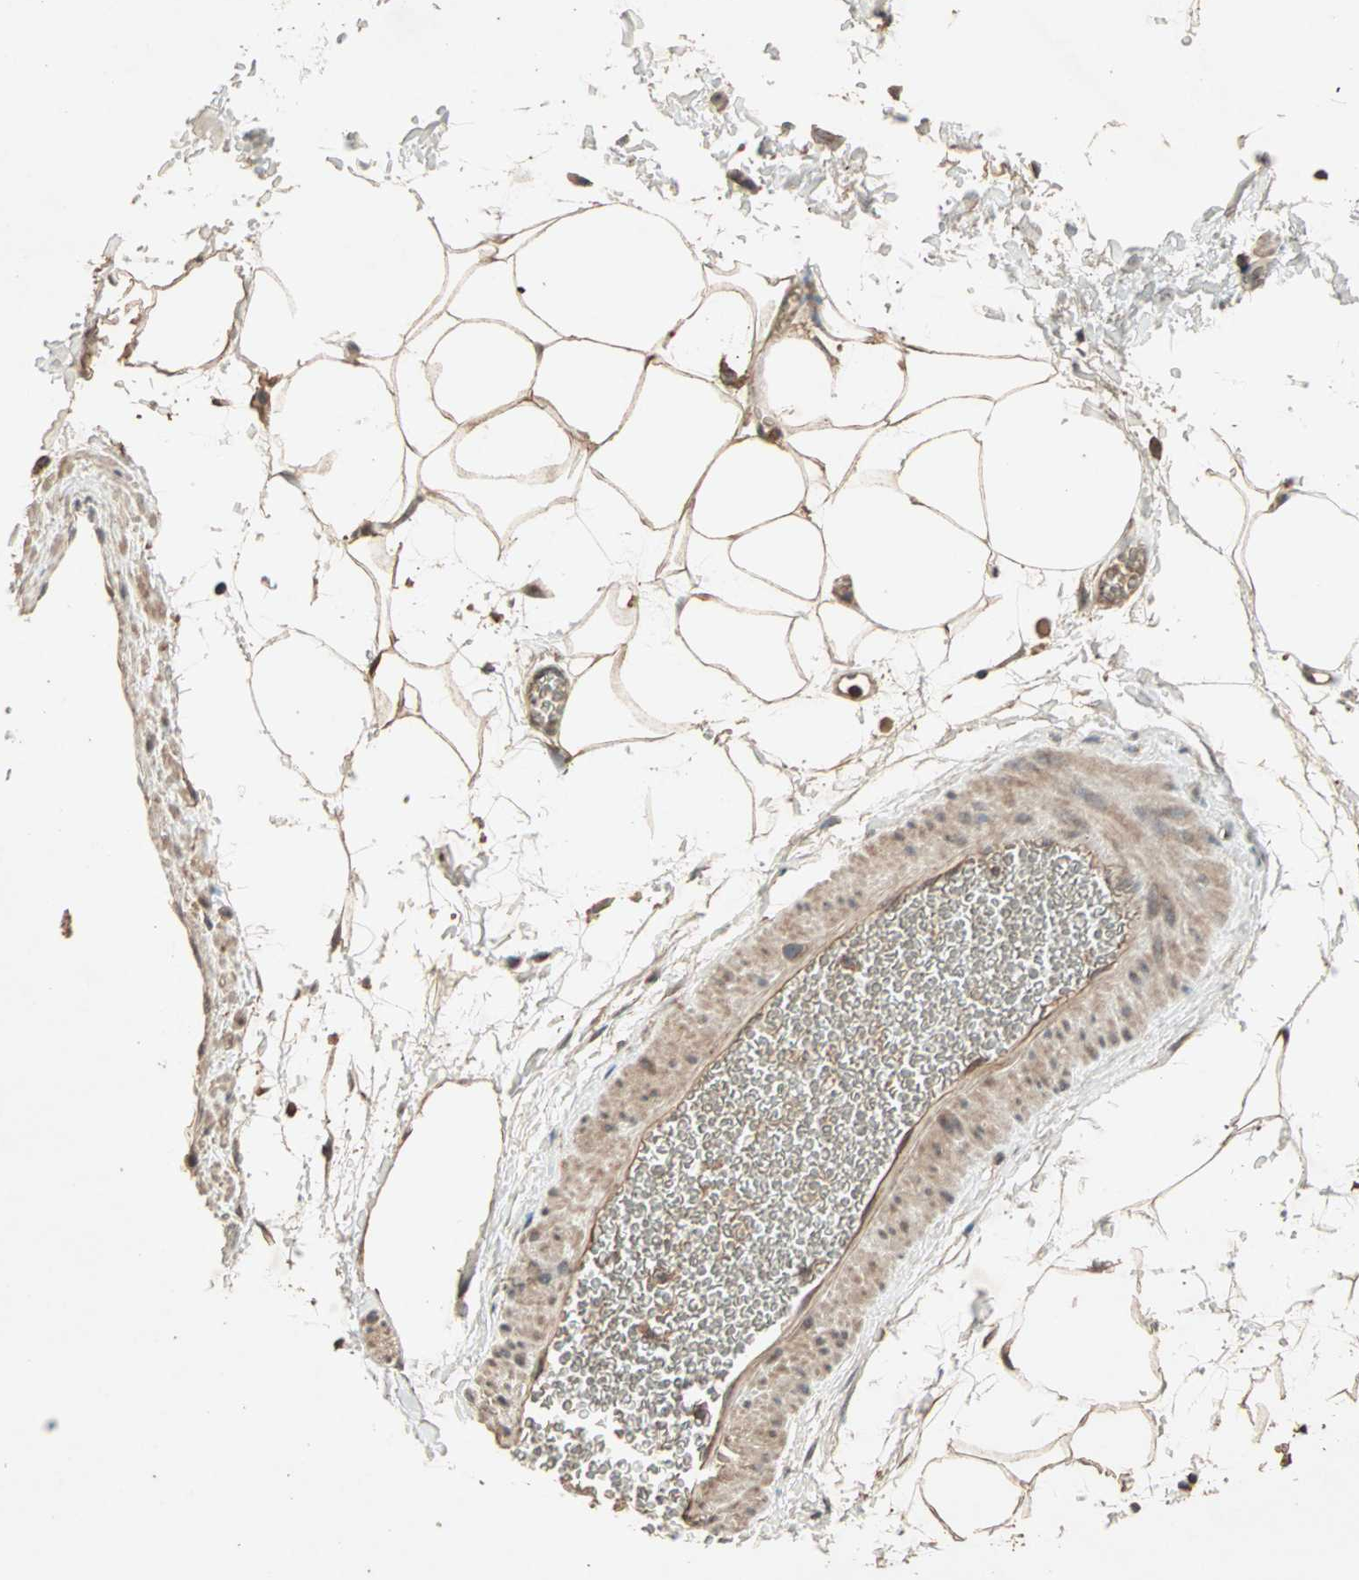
{"staining": {"intensity": "moderate", "quantity": ">75%", "location": "cytoplasmic/membranous"}, "tissue": "adipose tissue", "cell_type": "Adipocytes", "image_type": "normal", "snomed": [{"axis": "morphology", "description": "Normal tissue, NOS"}, {"axis": "topography", "description": "Soft tissue"}], "caption": "Adipose tissue stained for a protein (brown) exhibits moderate cytoplasmic/membranous positive positivity in about >75% of adipocytes.", "gene": "UBAC1", "patient": {"sex": "male", "age": 72}}